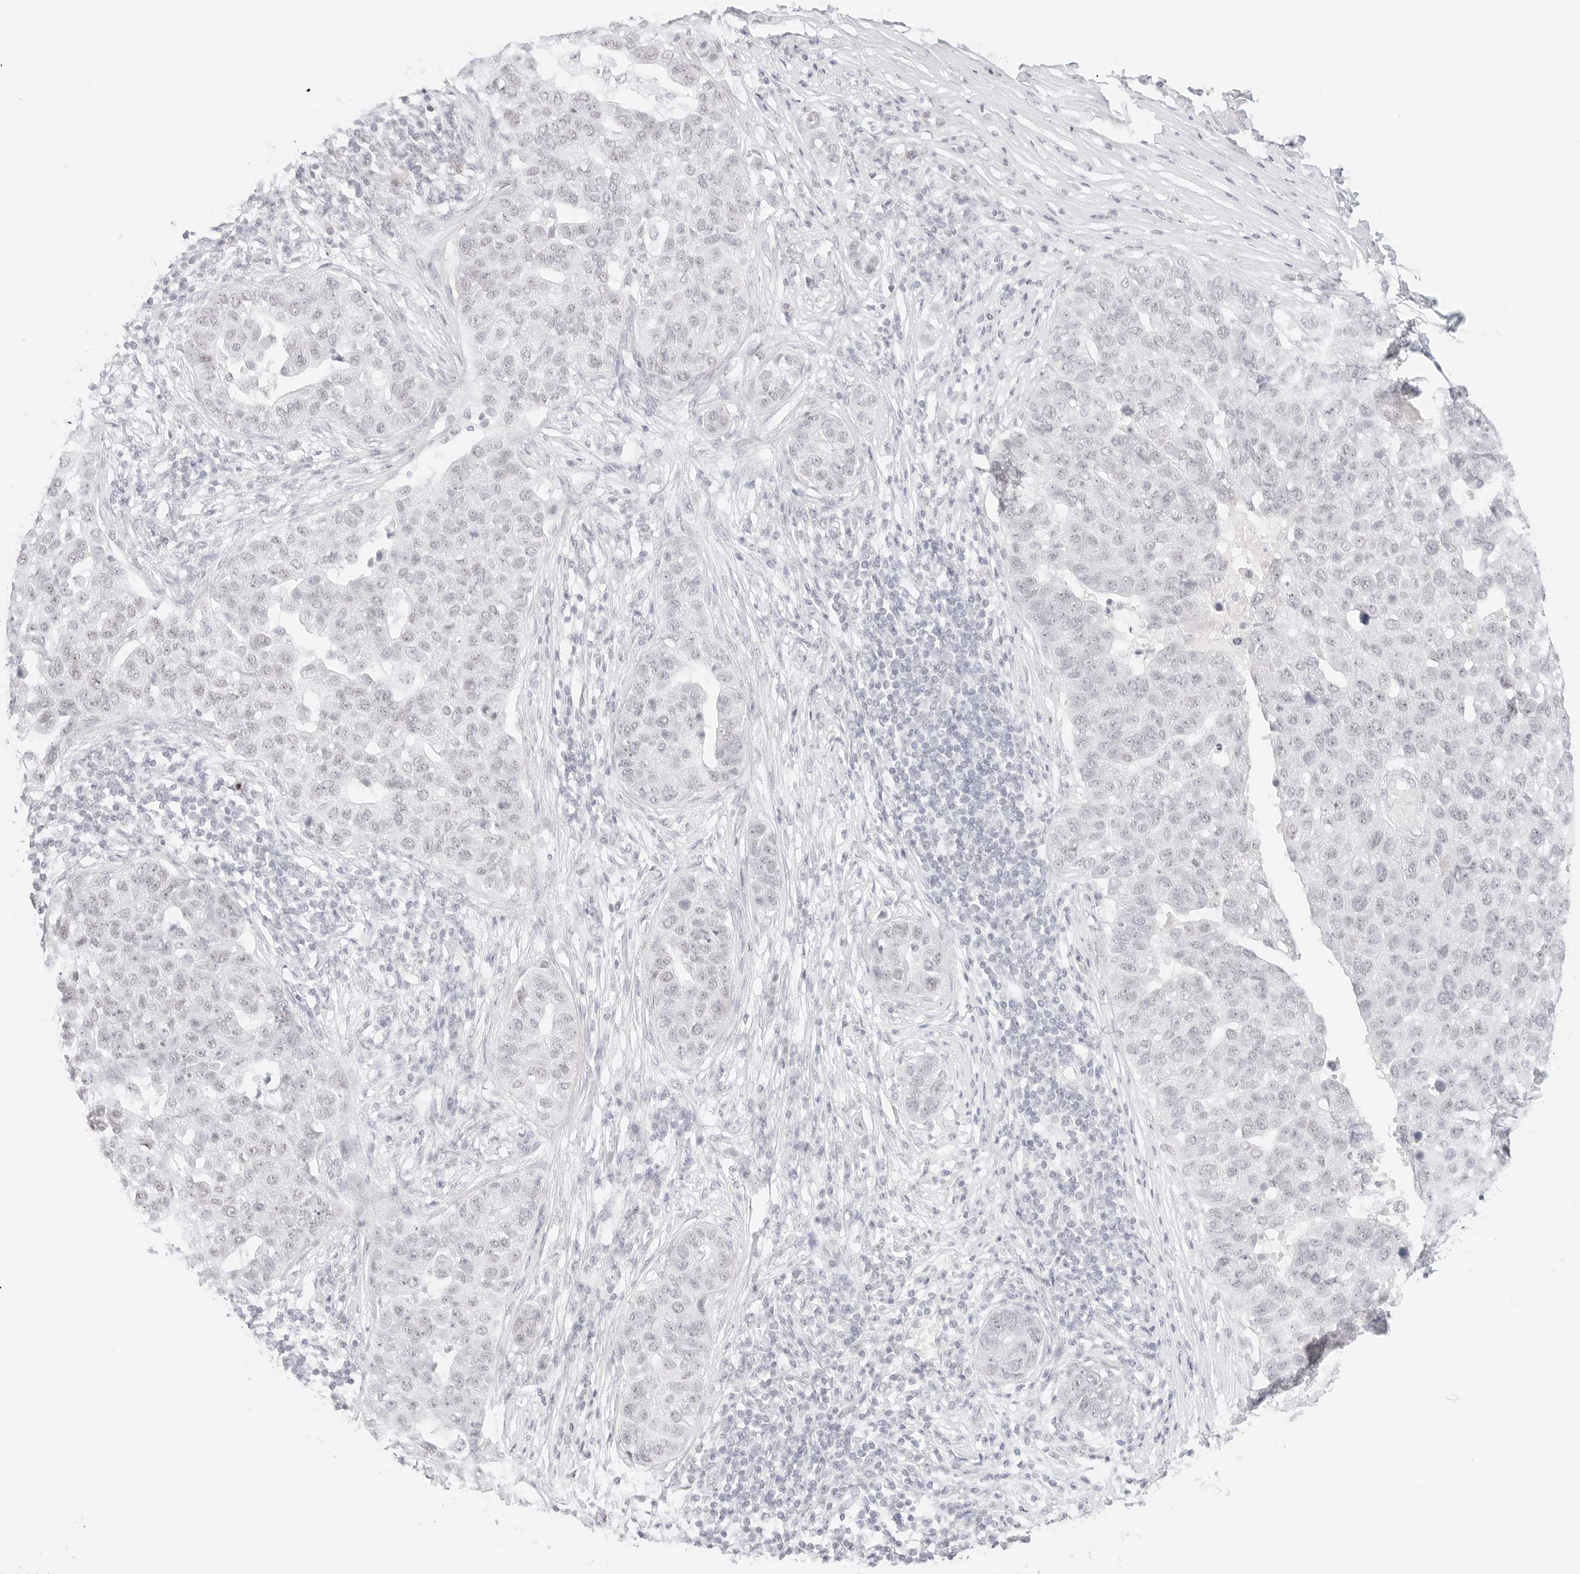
{"staining": {"intensity": "negative", "quantity": "none", "location": "none"}, "tissue": "pancreatic cancer", "cell_type": "Tumor cells", "image_type": "cancer", "snomed": [{"axis": "morphology", "description": "Adenocarcinoma, NOS"}, {"axis": "topography", "description": "Pancreas"}], "caption": "DAB (3,3'-diaminobenzidine) immunohistochemical staining of pancreatic cancer (adenocarcinoma) shows no significant expression in tumor cells.", "gene": "ITGA6", "patient": {"sex": "female", "age": 61}}